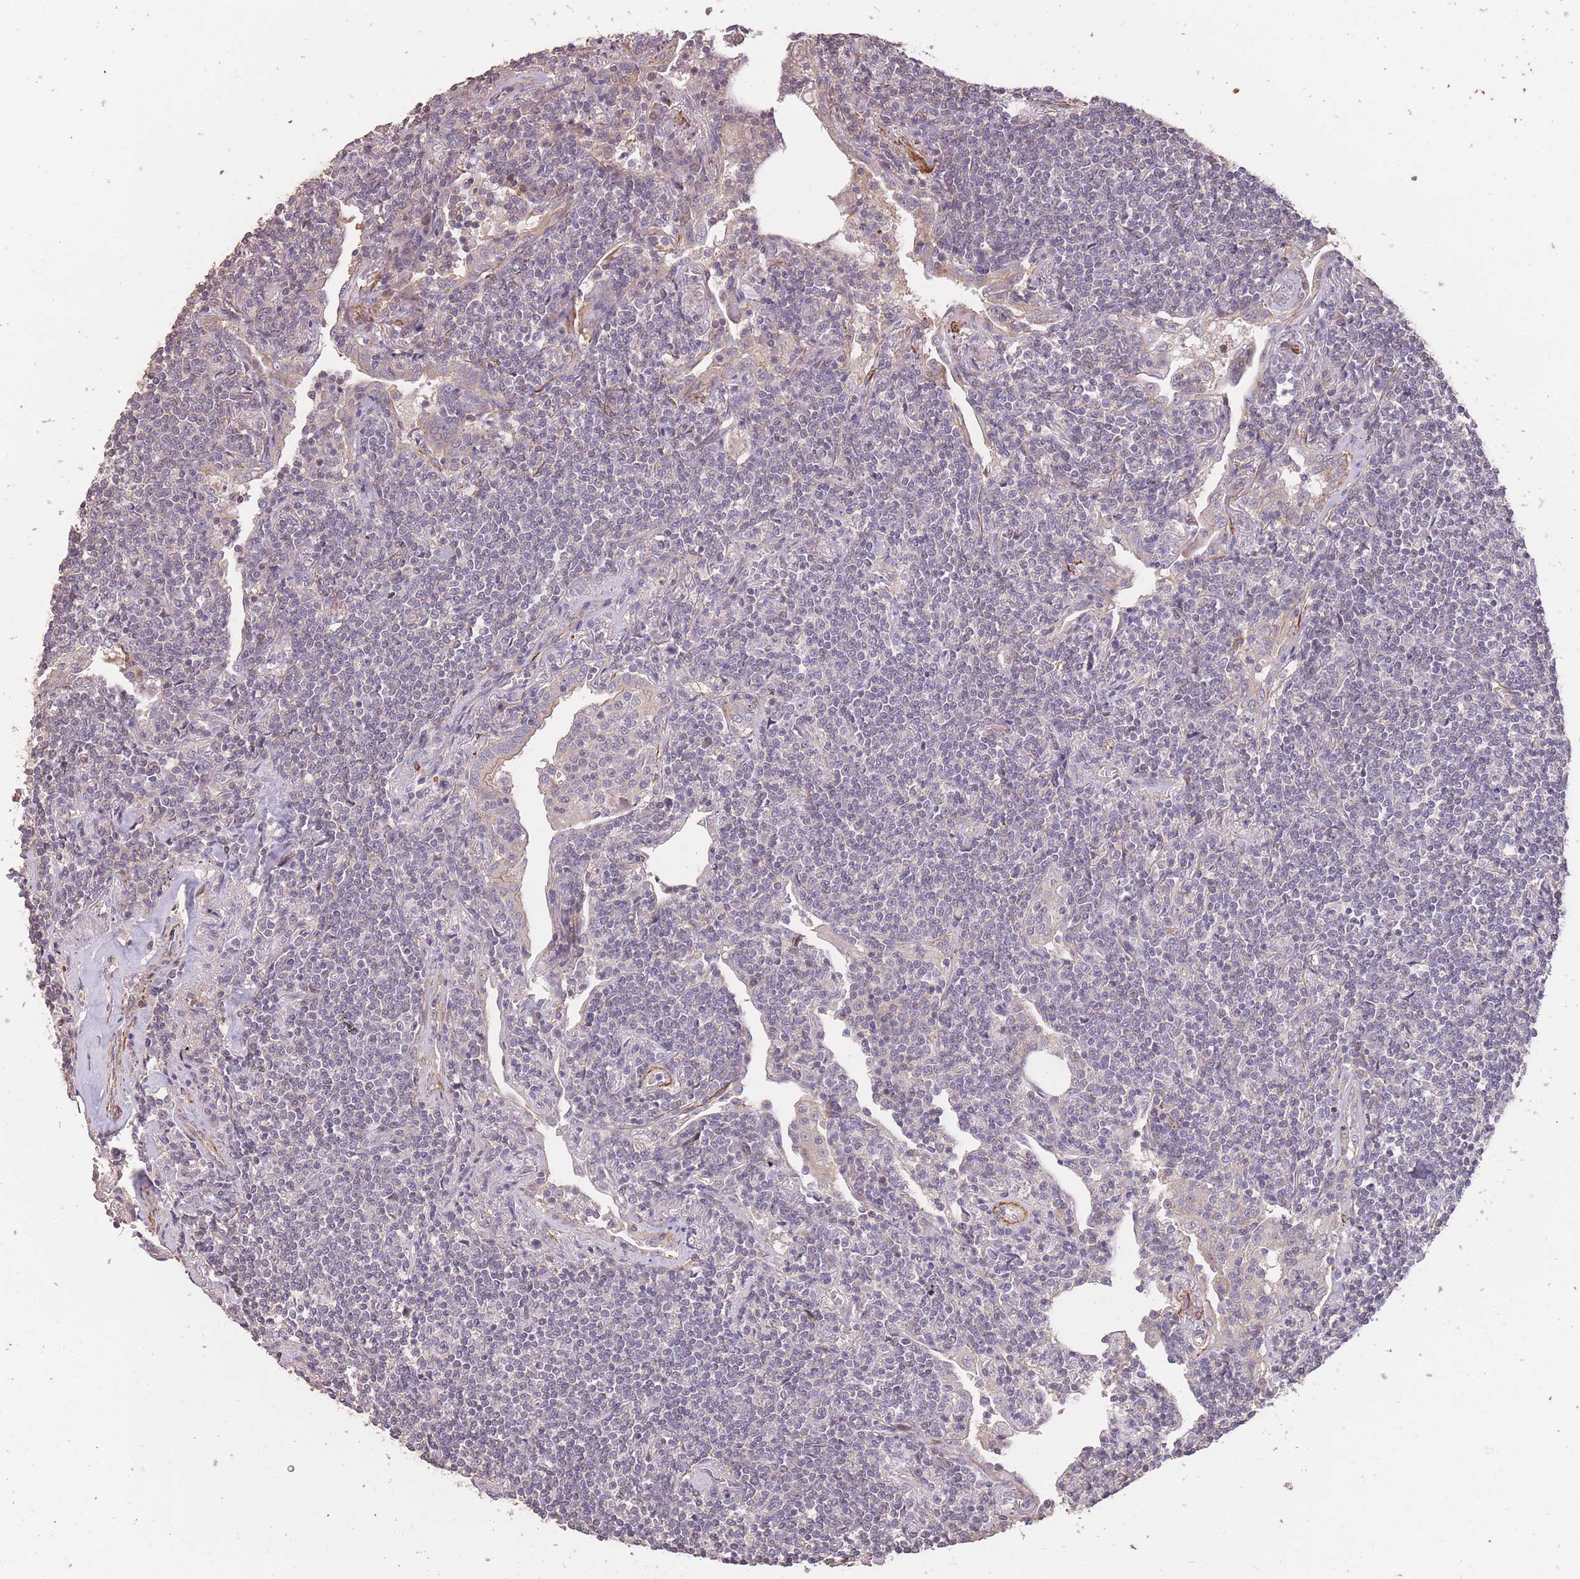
{"staining": {"intensity": "negative", "quantity": "none", "location": "none"}, "tissue": "lymphoma", "cell_type": "Tumor cells", "image_type": "cancer", "snomed": [{"axis": "morphology", "description": "Malignant lymphoma, non-Hodgkin's type, Low grade"}, {"axis": "topography", "description": "Lung"}], "caption": "Micrograph shows no significant protein expression in tumor cells of lymphoma.", "gene": "NLRC4", "patient": {"sex": "female", "age": 71}}